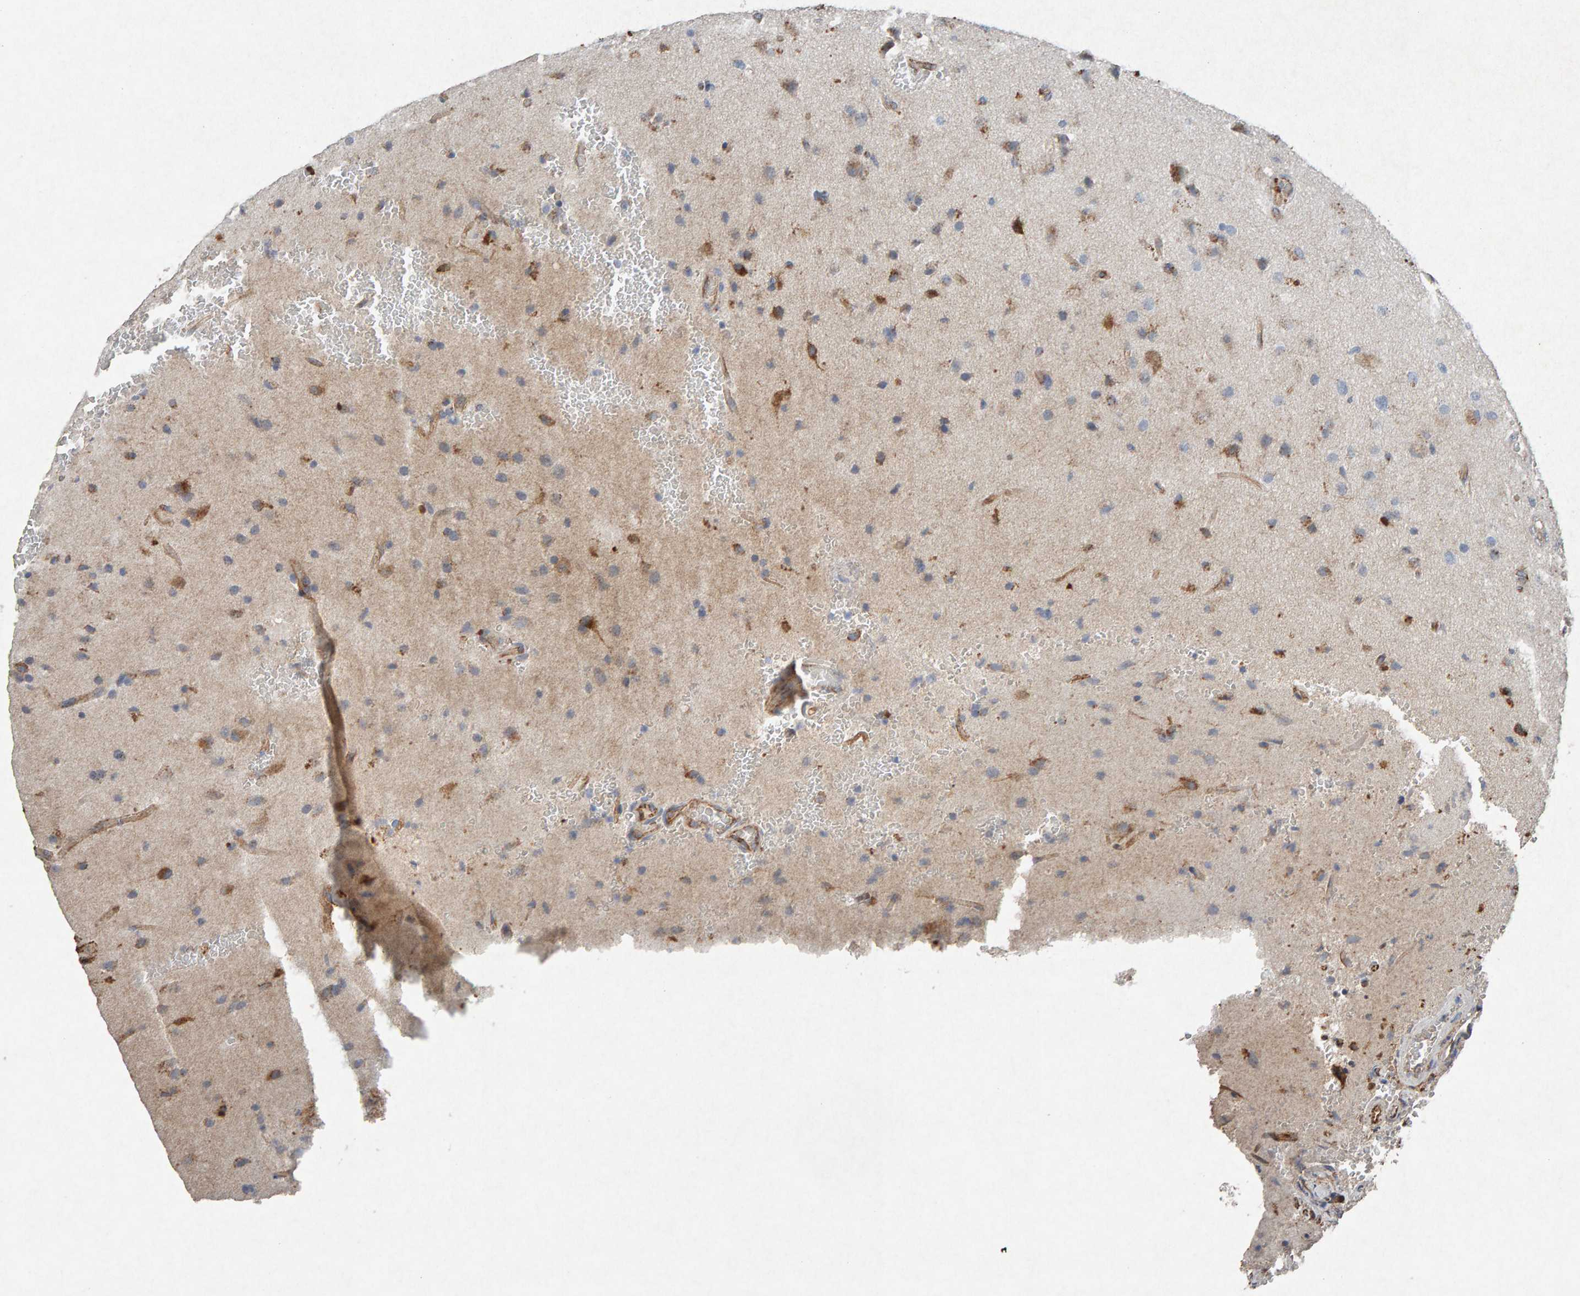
{"staining": {"intensity": "moderate", "quantity": "<25%", "location": "cytoplasmic/membranous"}, "tissue": "glioma", "cell_type": "Tumor cells", "image_type": "cancer", "snomed": [{"axis": "morphology", "description": "Normal tissue, NOS"}, {"axis": "morphology", "description": "Glioma, malignant, High grade"}, {"axis": "topography", "description": "Cerebral cortex"}], "caption": "IHC histopathology image of human glioma stained for a protein (brown), which exhibits low levels of moderate cytoplasmic/membranous expression in approximately <25% of tumor cells.", "gene": "PTPRM", "patient": {"sex": "male", "age": 77}}